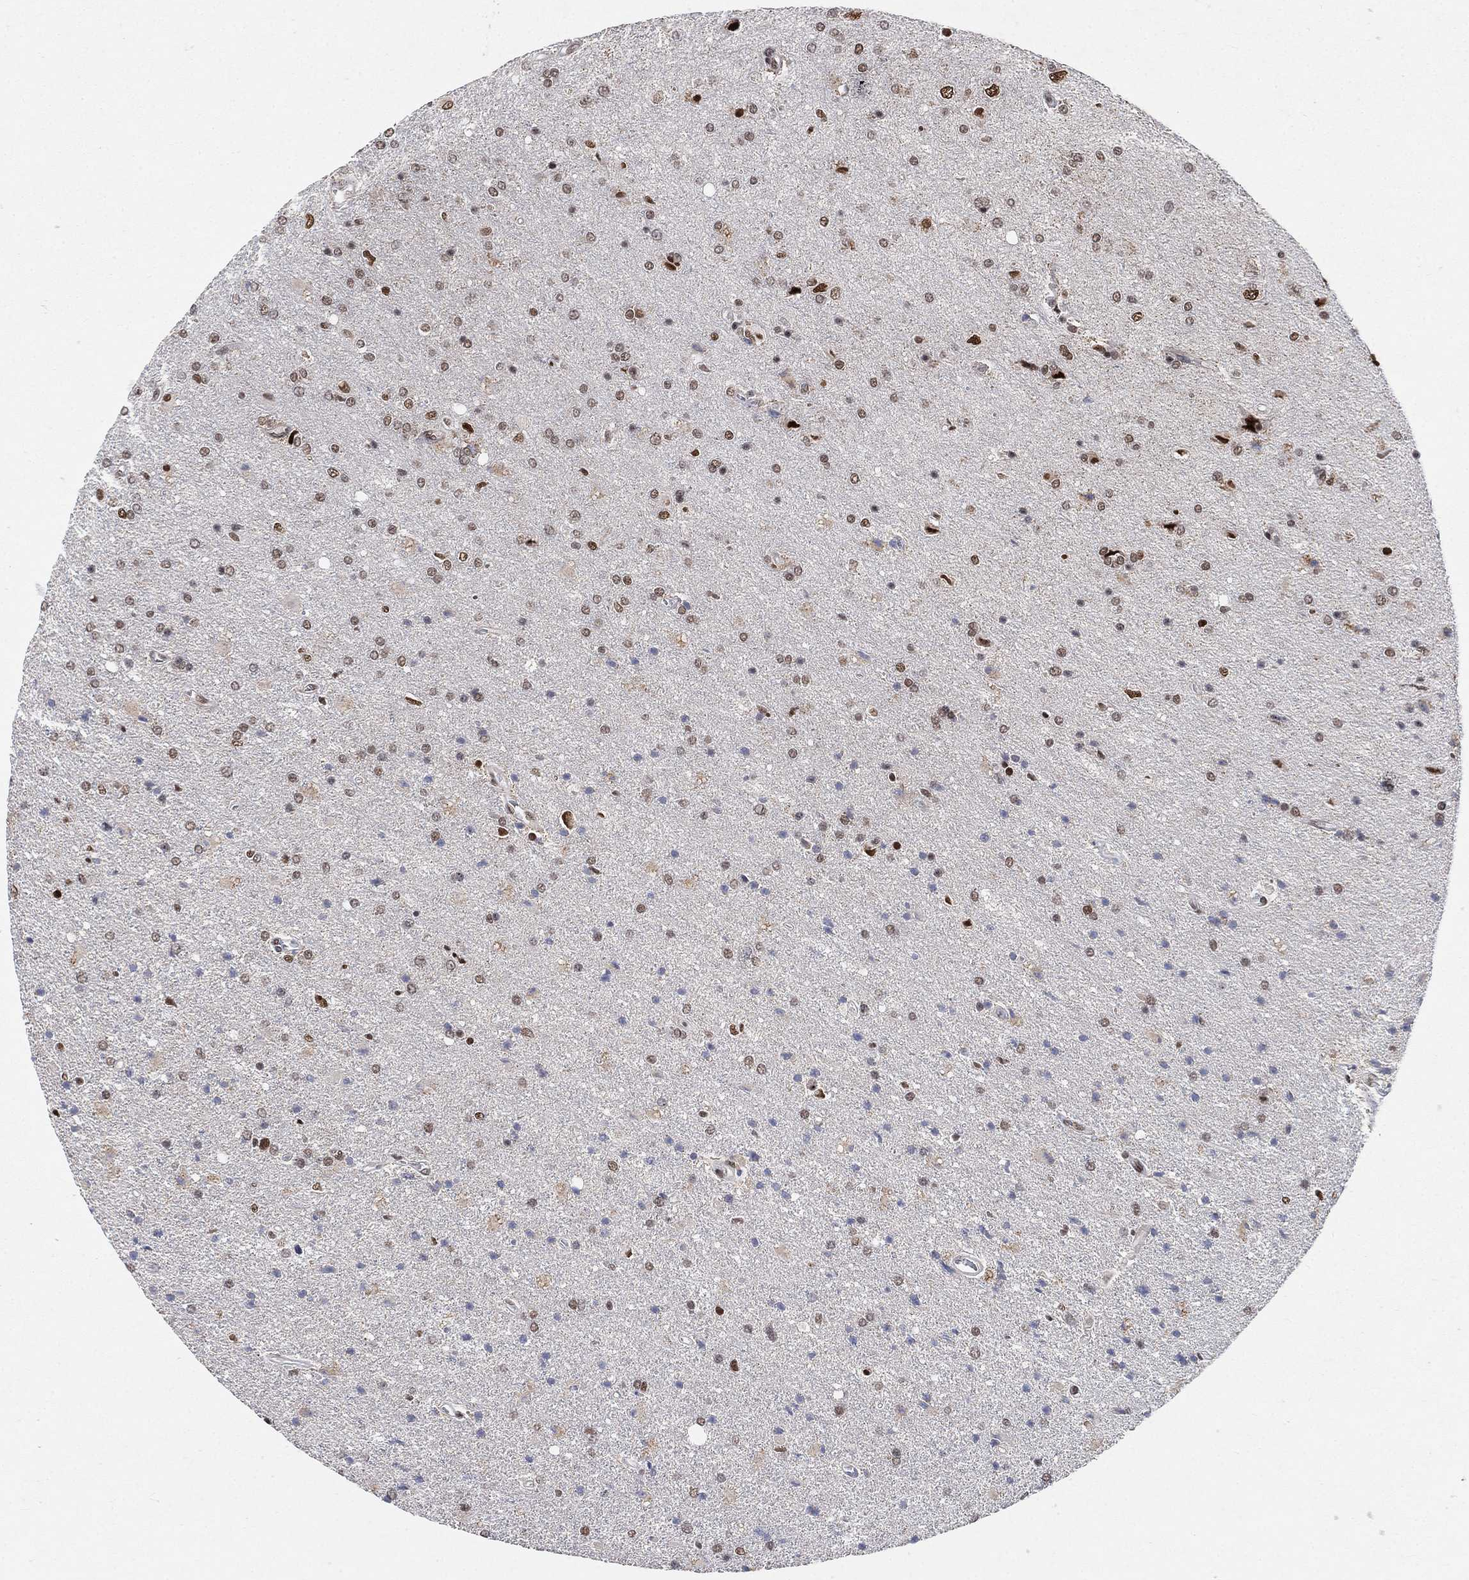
{"staining": {"intensity": "moderate", "quantity": "<25%", "location": "nuclear"}, "tissue": "glioma", "cell_type": "Tumor cells", "image_type": "cancer", "snomed": [{"axis": "morphology", "description": "Glioma, malignant, High grade"}, {"axis": "topography", "description": "Cerebral cortex"}], "caption": "Immunohistochemistry (IHC) of malignant glioma (high-grade) exhibits low levels of moderate nuclear expression in approximately <25% of tumor cells.", "gene": "YLPM1", "patient": {"sex": "male", "age": 70}}